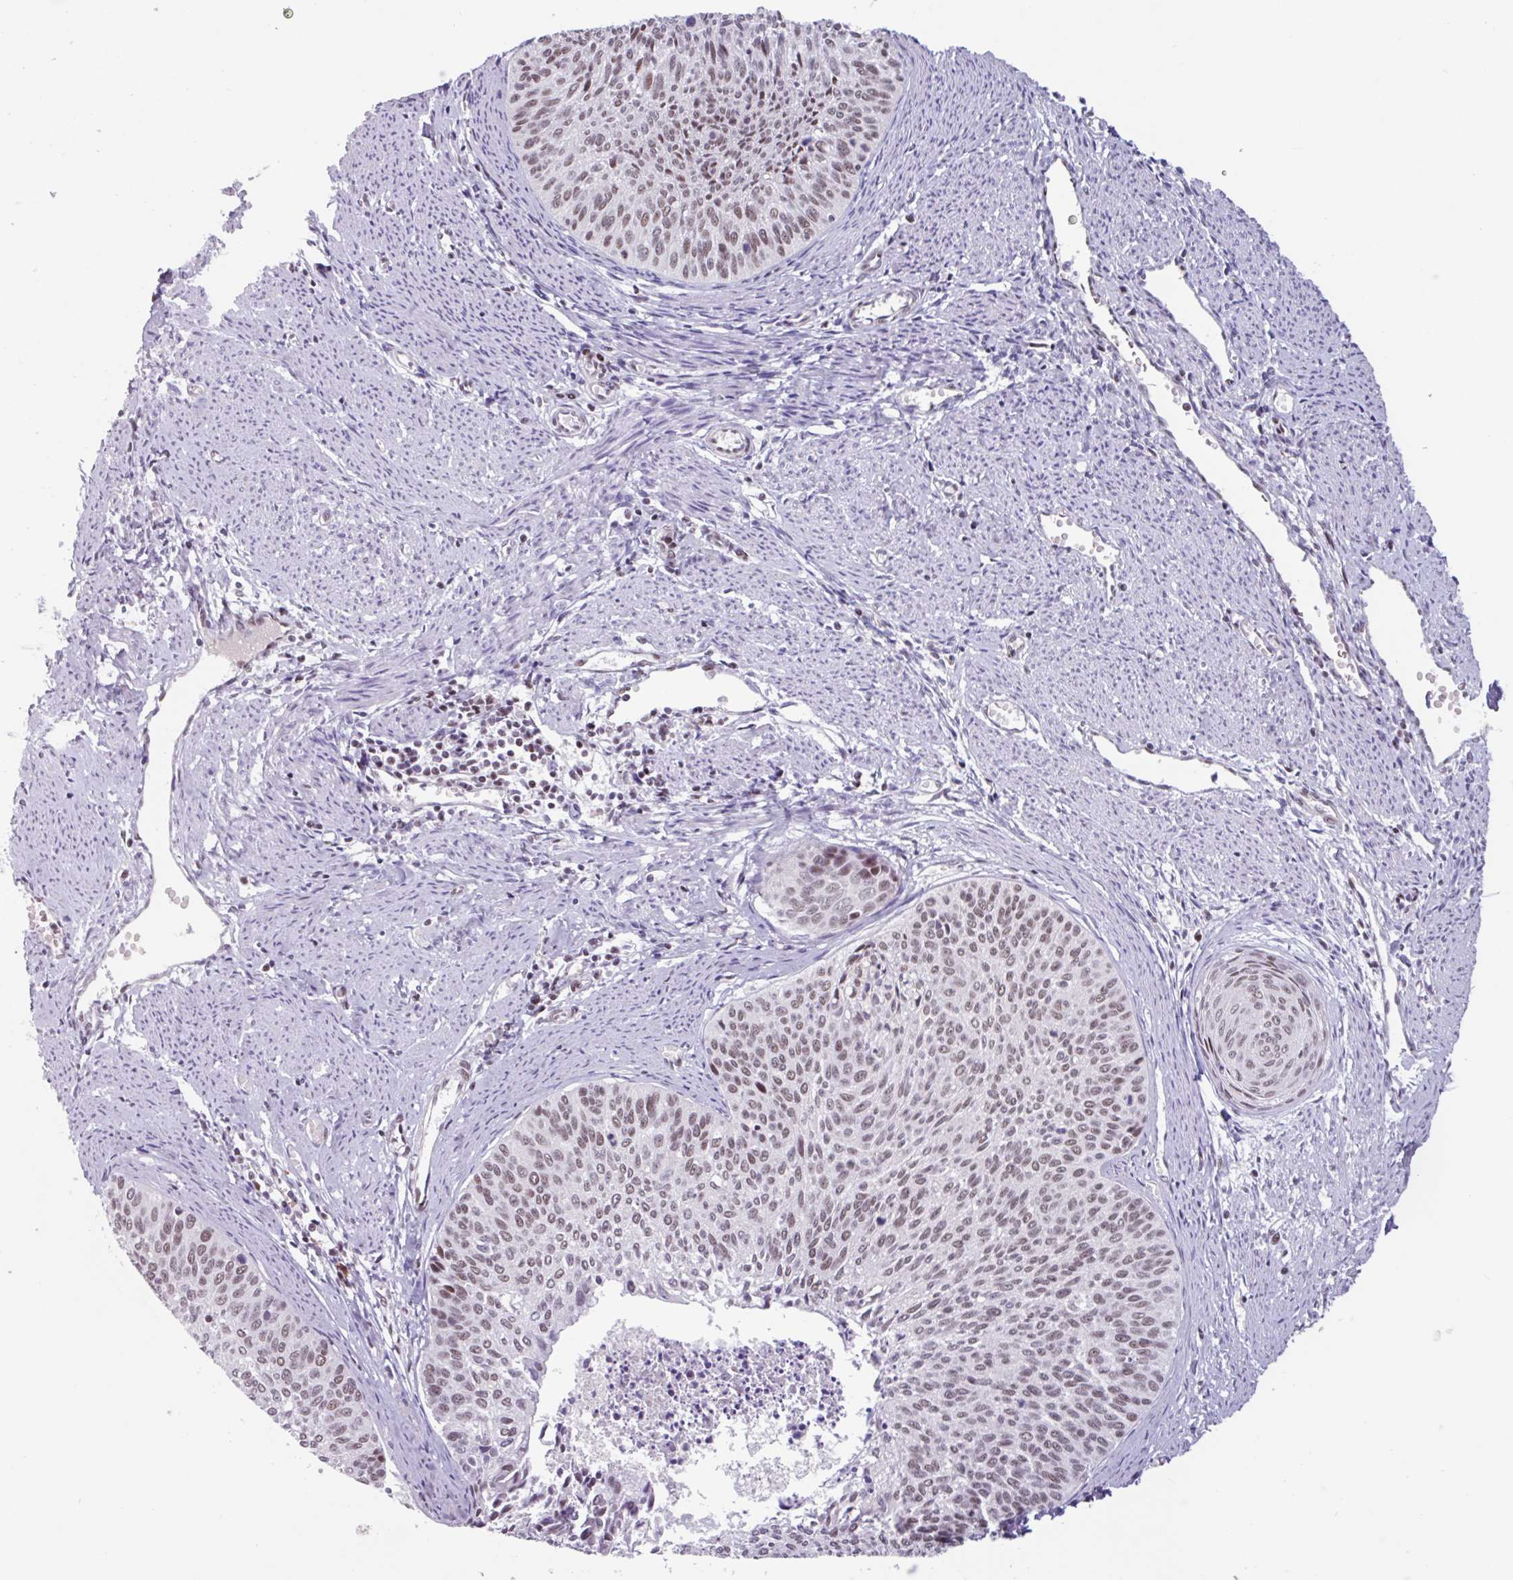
{"staining": {"intensity": "weak", "quantity": ">75%", "location": "nuclear"}, "tissue": "cervical cancer", "cell_type": "Tumor cells", "image_type": "cancer", "snomed": [{"axis": "morphology", "description": "Squamous cell carcinoma, NOS"}, {"axis": "topography", "description": "Cervix"}], "caption": "Brown immunohistochemical staining in human cervical cancer exhibits weak nuclear staining in about >75% of tumor cells.", "gene": "ZNF575", "patient": {"sex": "female", "age": 55}}